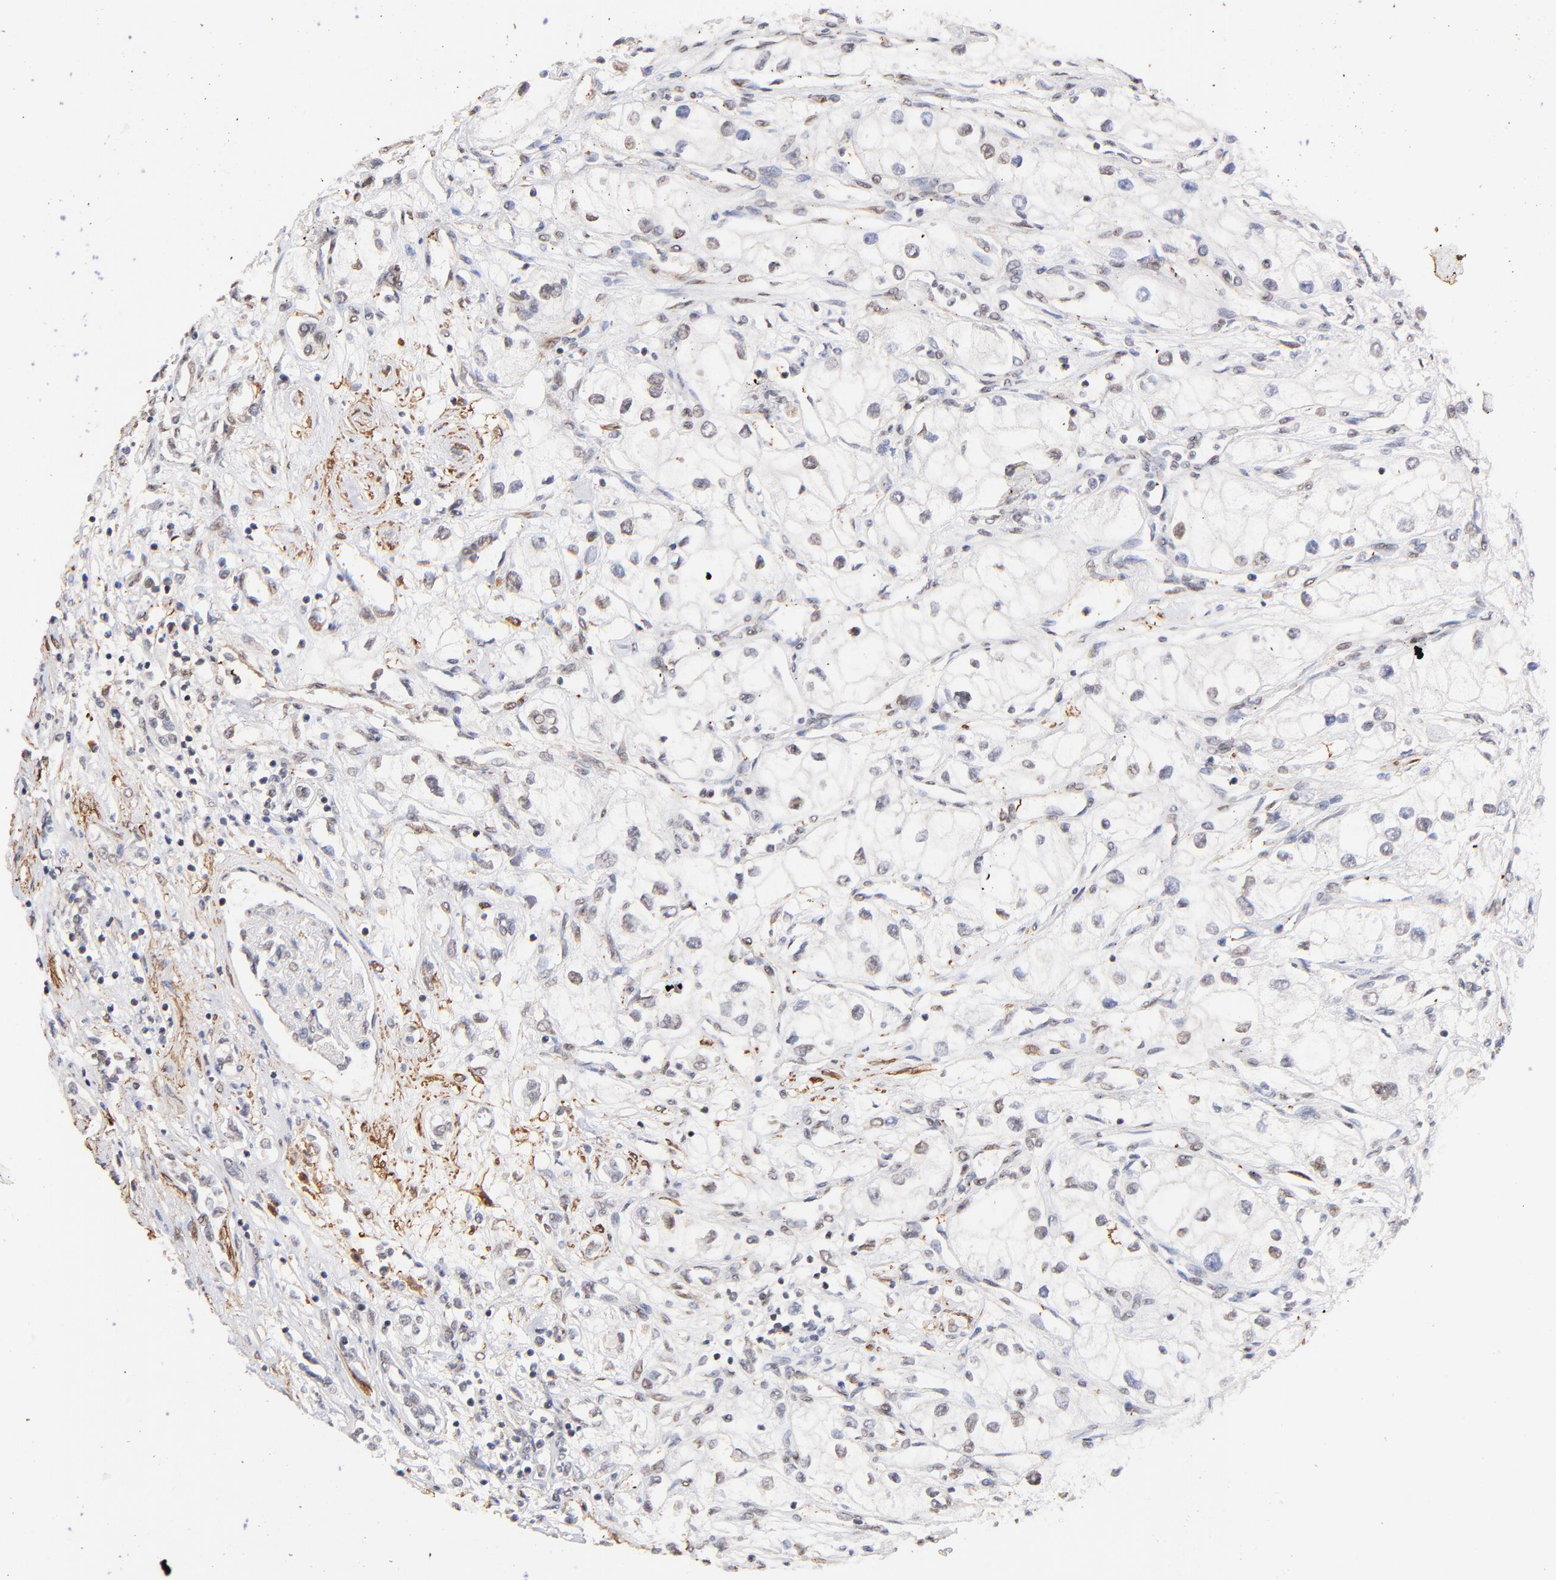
{"staining": {"intensity": "weak", "quantity": "<25%", "location": "cytoplasmic/membranous,nuclear"}, "tissue": "renal cancer", "cell_type": "Tumor cells", "image_type": "cancer", "snomed": [{"axis": "morphology", "description": "Adenocarcinoma, NOS"}, {"axis": "topography", "description": "Kidney"}], "caption": "A histopathology image of human adenocarcinoma (renal) is negative for staining in tumor cells.", "gene": "ZFP92", "patient": {"sex": "male", "age": 57}}